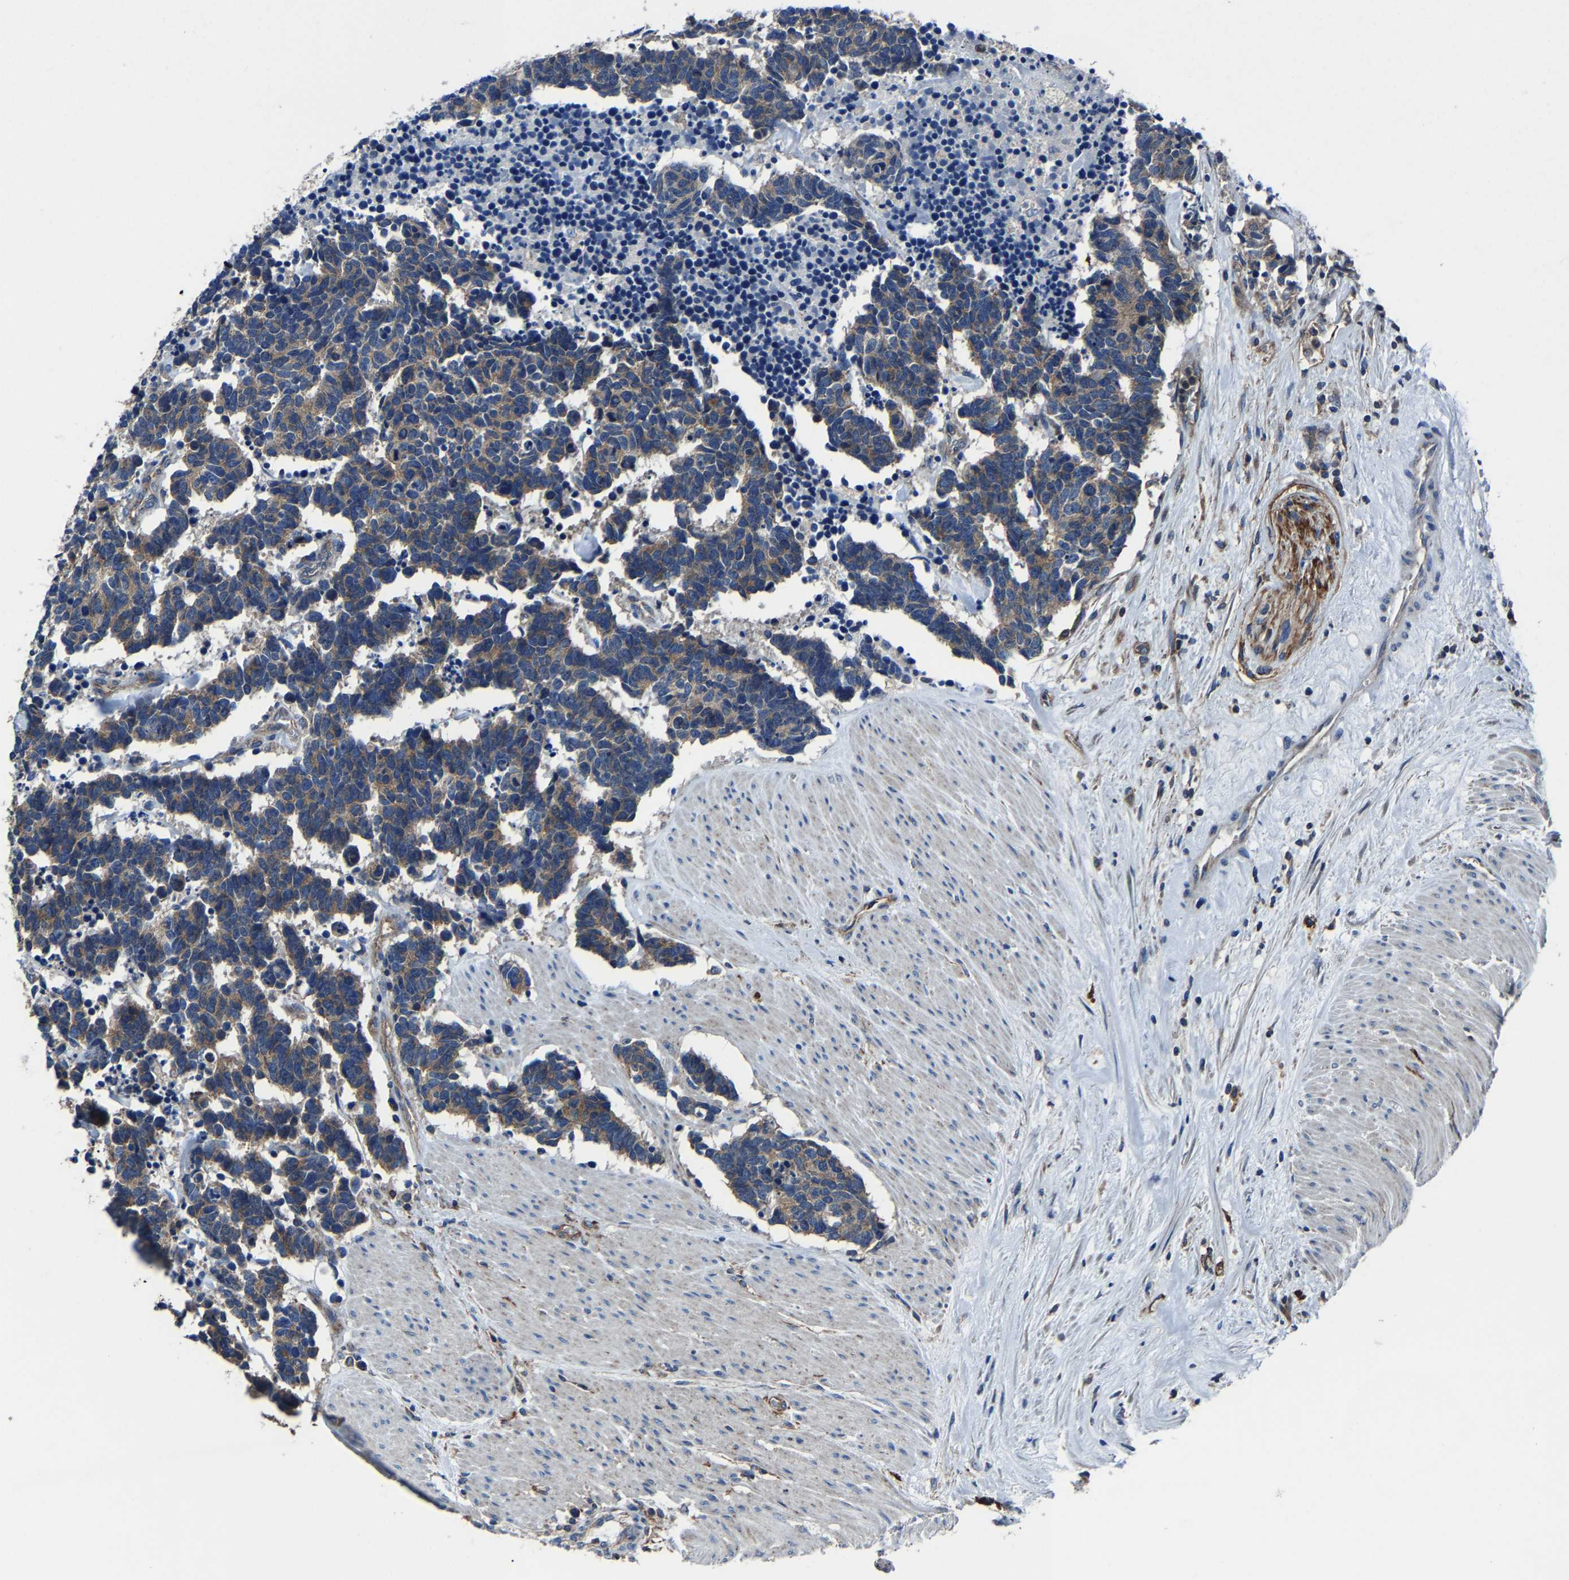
{"staining": {"intensity": "weak", "quantity": ">75%", "location": "cytoplasmic/membranous"}, "tissue": "carcinoid", "cell_type": "Tumor cells", "image_type": "cancer", "snomed": [{"axis": "morphology", "description": "Carcinoma, NOS"}, {"axis": "morphology", "description": "Carcinoid, malignant, NOS"}, {"axis": "topography", "description": "Urinary bladder"}], "caption": "A low amount of weak cytoplasmic/membranous expression is identified in approximately >75% of tumor cells in carcinoid tissue. The protein of interest is stained brown, and the nuclei are stained in blue (DAB (3,3'-diaminobenzidine) IHC with brightfield microscopy, high magnification).", "gene": "KIAA1958", "patient": {"sex": "male", "age": 57}}